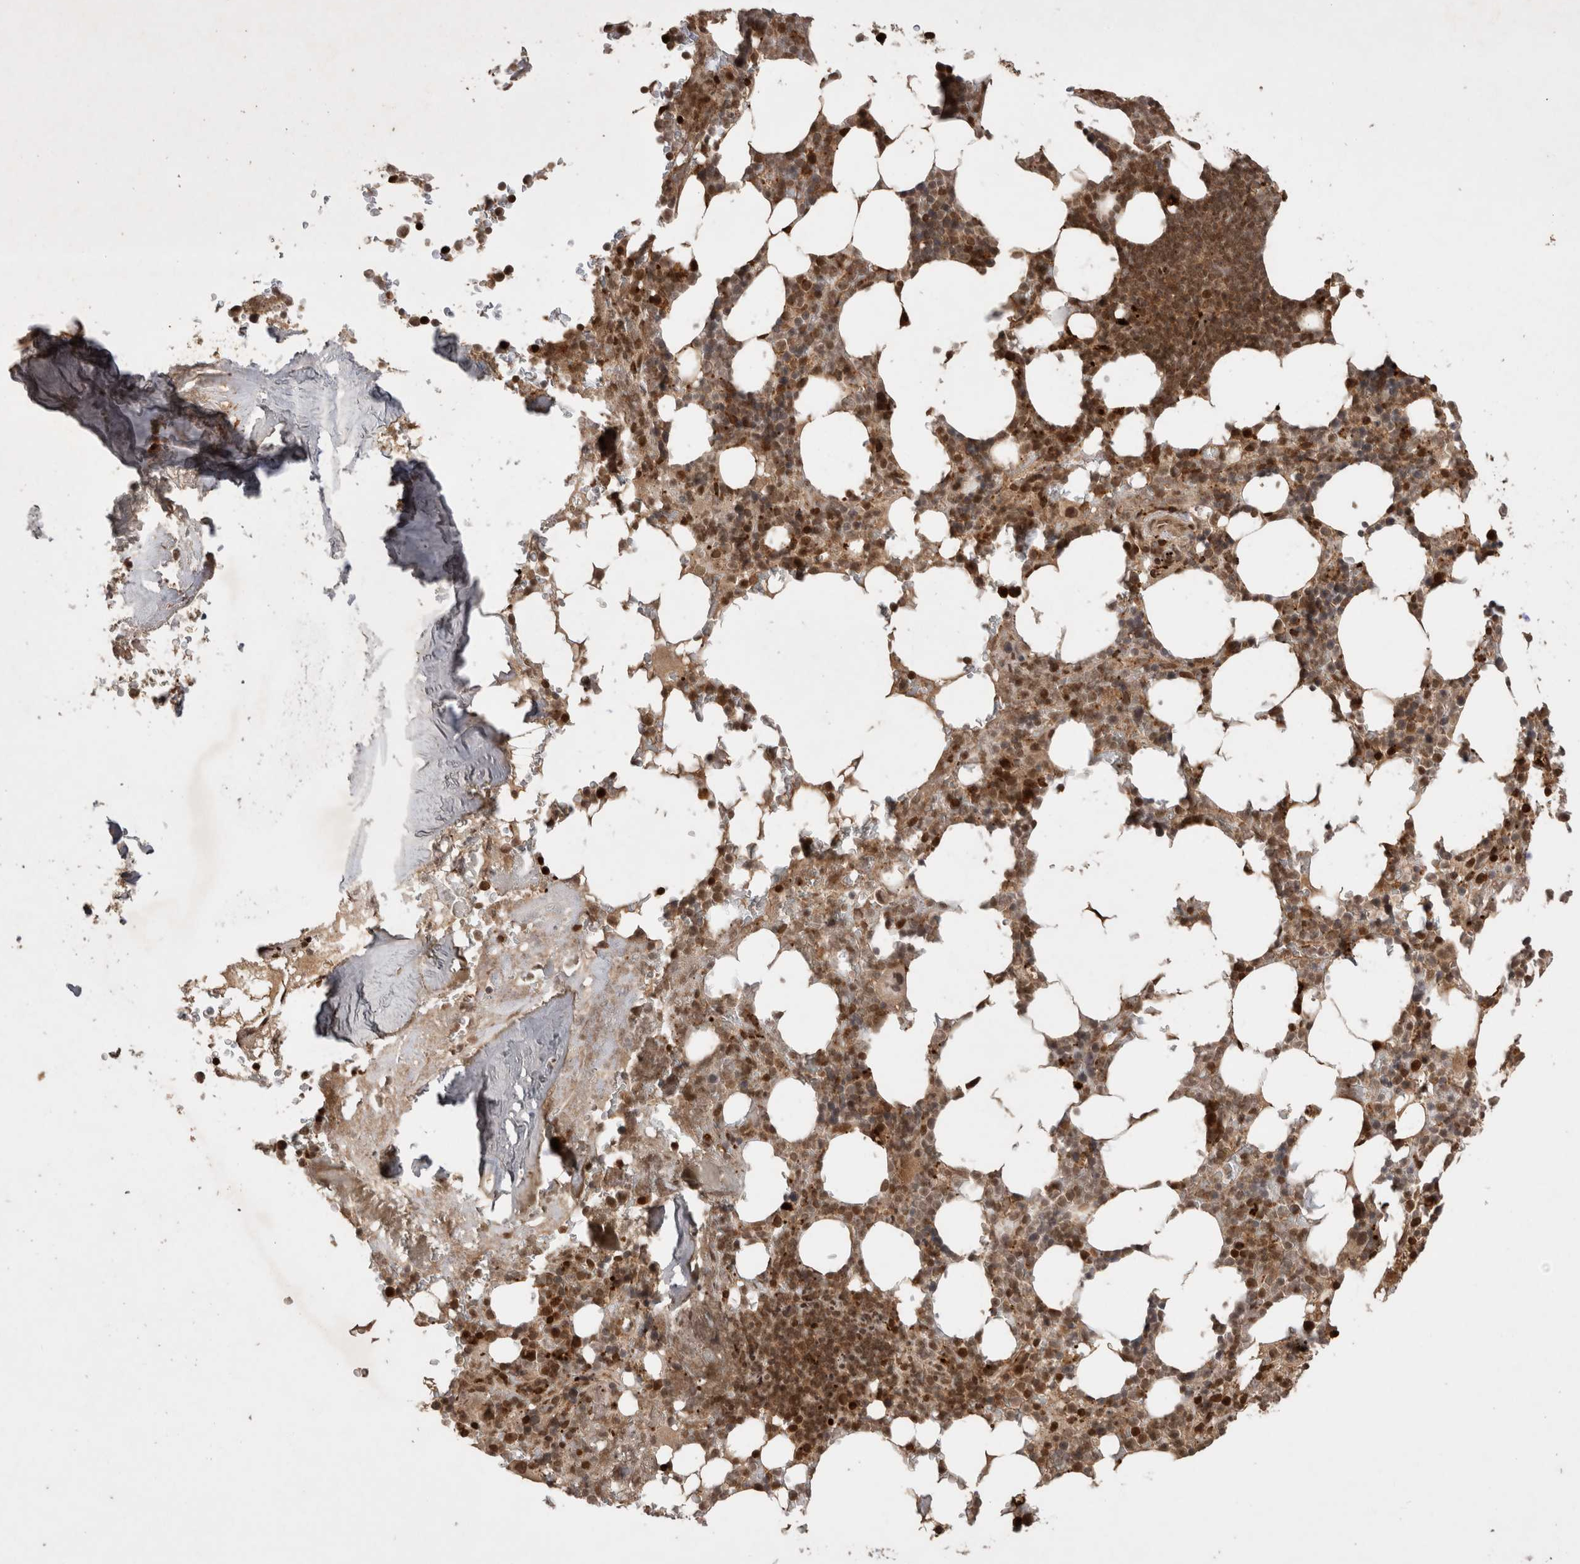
{"staining": {"intensity": "strong", "quantity": ">75%", "location": "cytoplasmic/membranous,nuclear"}, "tissue": "bone marrow", "cell_type": "Hematopoietic cells", "image_type": "normal", "snomed": [{"axis": "morphology", "description": "Normal tissue, NOS"}, {"axis": "topography", "description": "Bone marrow"}], "caption": "Human bone marrow stained for a protein (brown) displays strong cytoplasmic/membranous,nuclear positive staining in approximately >75% of hematopoietic cells.", "gene": "FAM221A", "patient": {"sex": "male", "age": 58}}